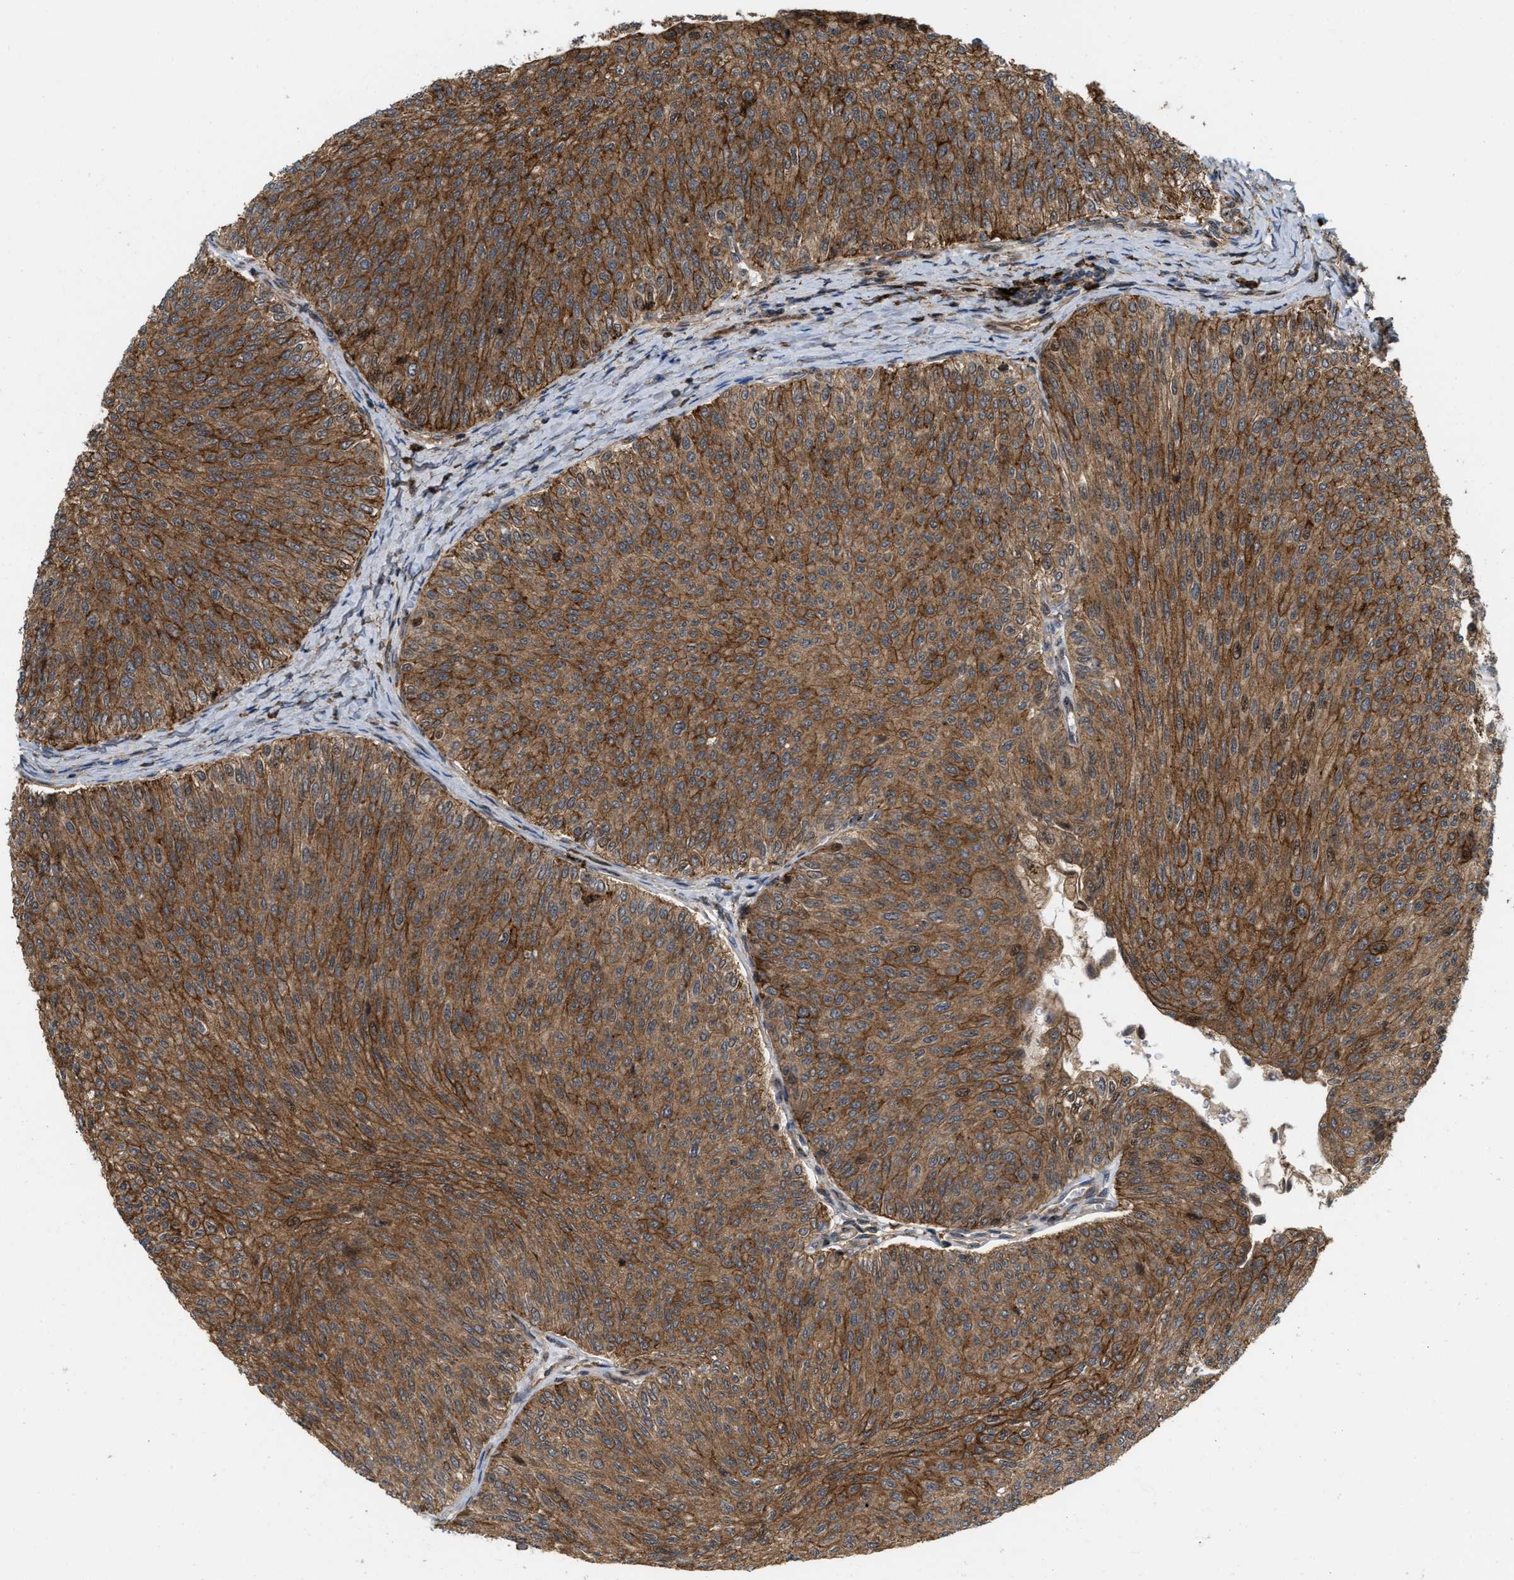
{"staining": {"intensity": "strong", "quantity": ">75%", "location": "cytoplasmic/membranous"}, "tissue": "urothelial cancer", "cell_type": "Tumor cells", "image_type": "cancer", "snomed": [{"axis": "morphology", "description": "Urothelial carcinoma, Low grade"}, {"axis": "topography", "description": "Urinary bladder"}], "caption": "This photomicrograph shows urothelial cancer stained with IHC to label a protein in brown. The cytoplasmic/membranous of tumor cells show strong positivity for the protein. Nuclei are counter-stained blue.", "gene": "IQCE", "patient": {"sex": "male", "age": 78}}